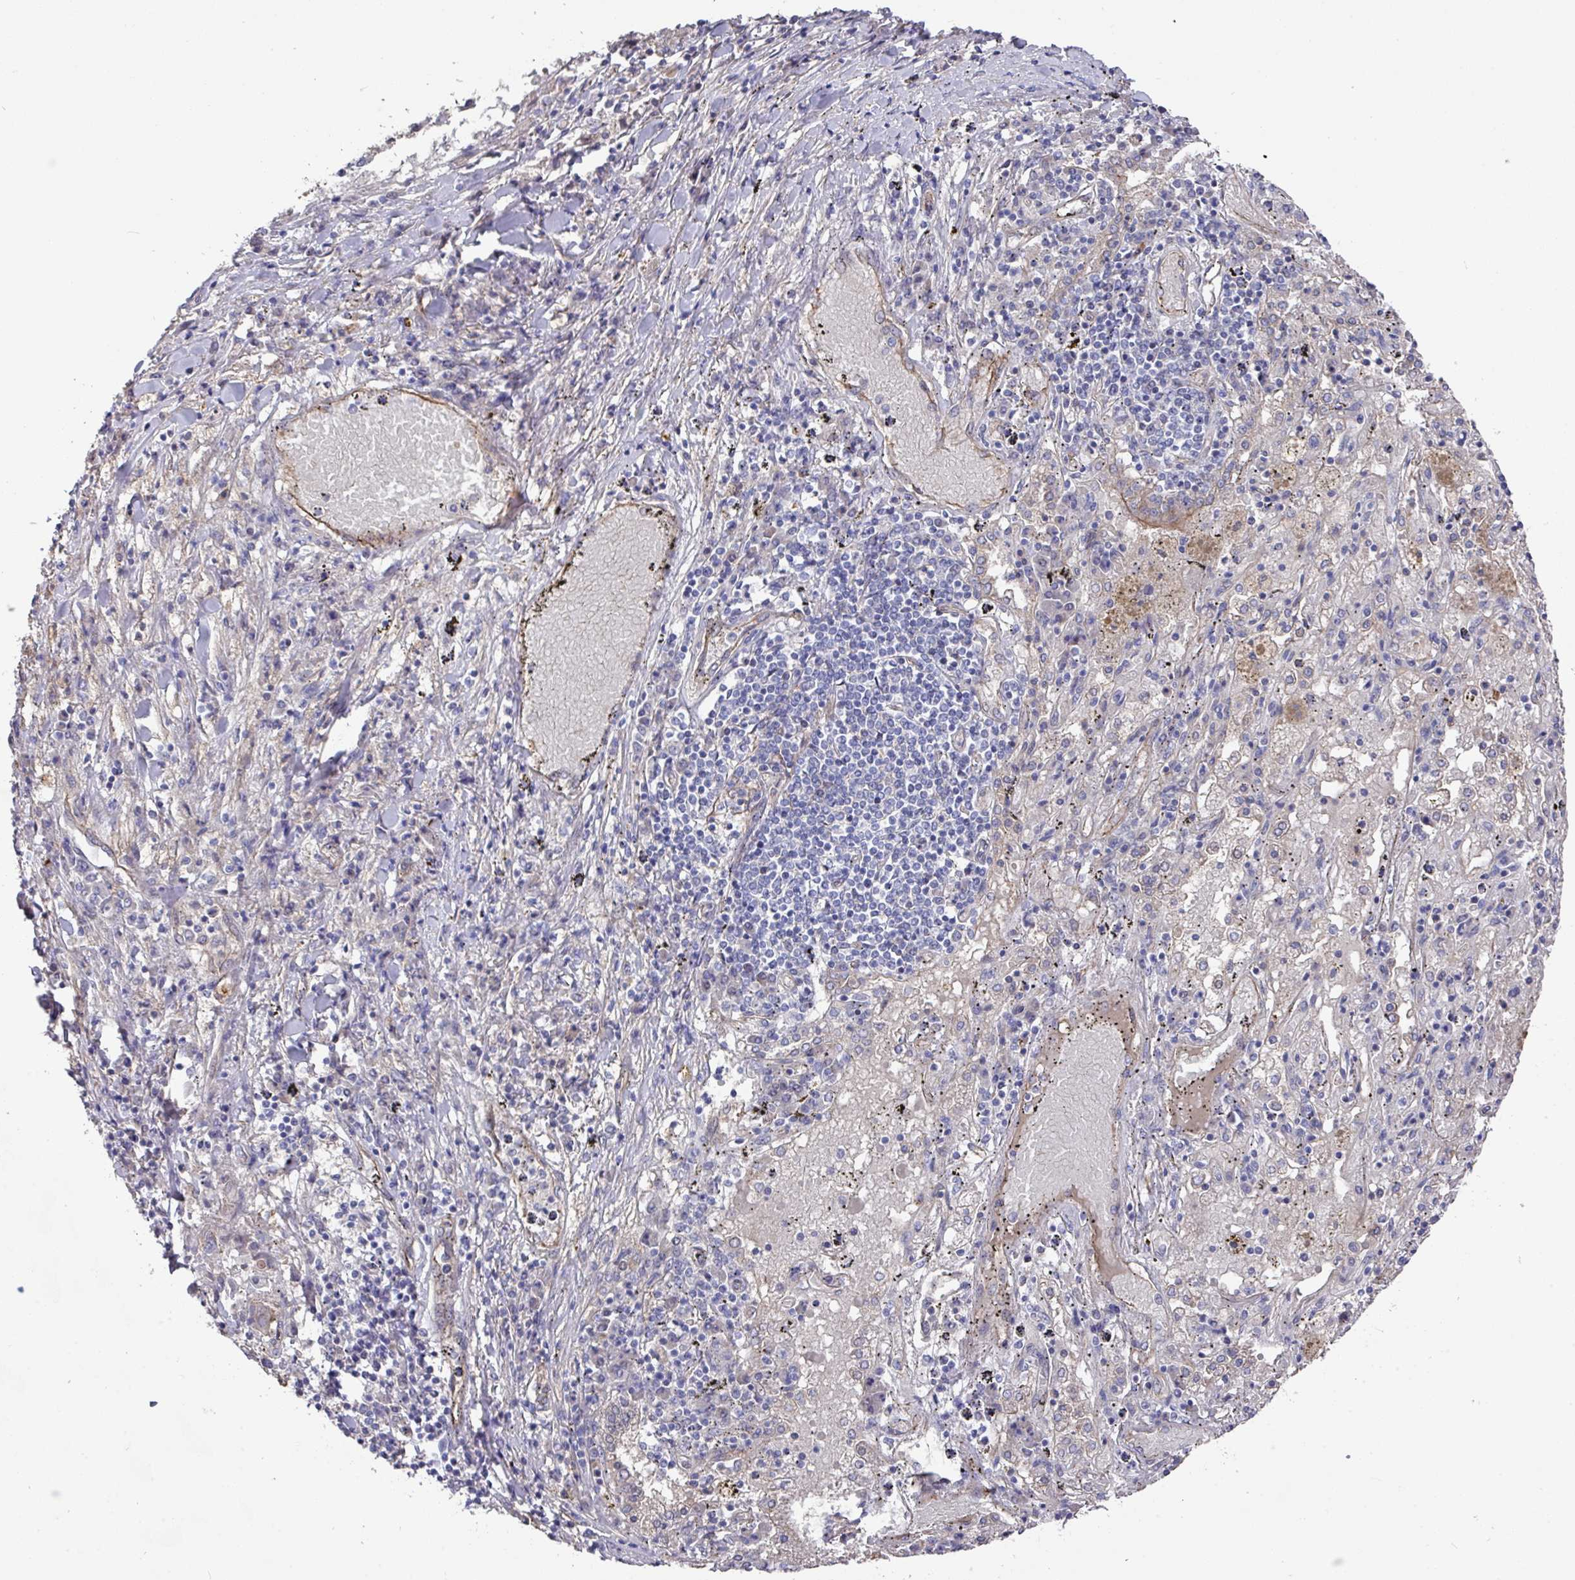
{"staining": {"intensity": "negative", "quantity": "none", "location": "none"}, "tissue": "lung cancer", "cell_type": "Tumor cells", "image_type": "cancer", "snomed": [{"axis": "morphology", "description": "Squamous cell carcinoma, NOS"}, {"axis": "topography", "description": "Lung"}], "caption": "The image displays no significant positivity in tumor cells of squamous cell carcinoma (lung).", "gene": "PRR5", "patient": {"sex": "male", "age": 65}}